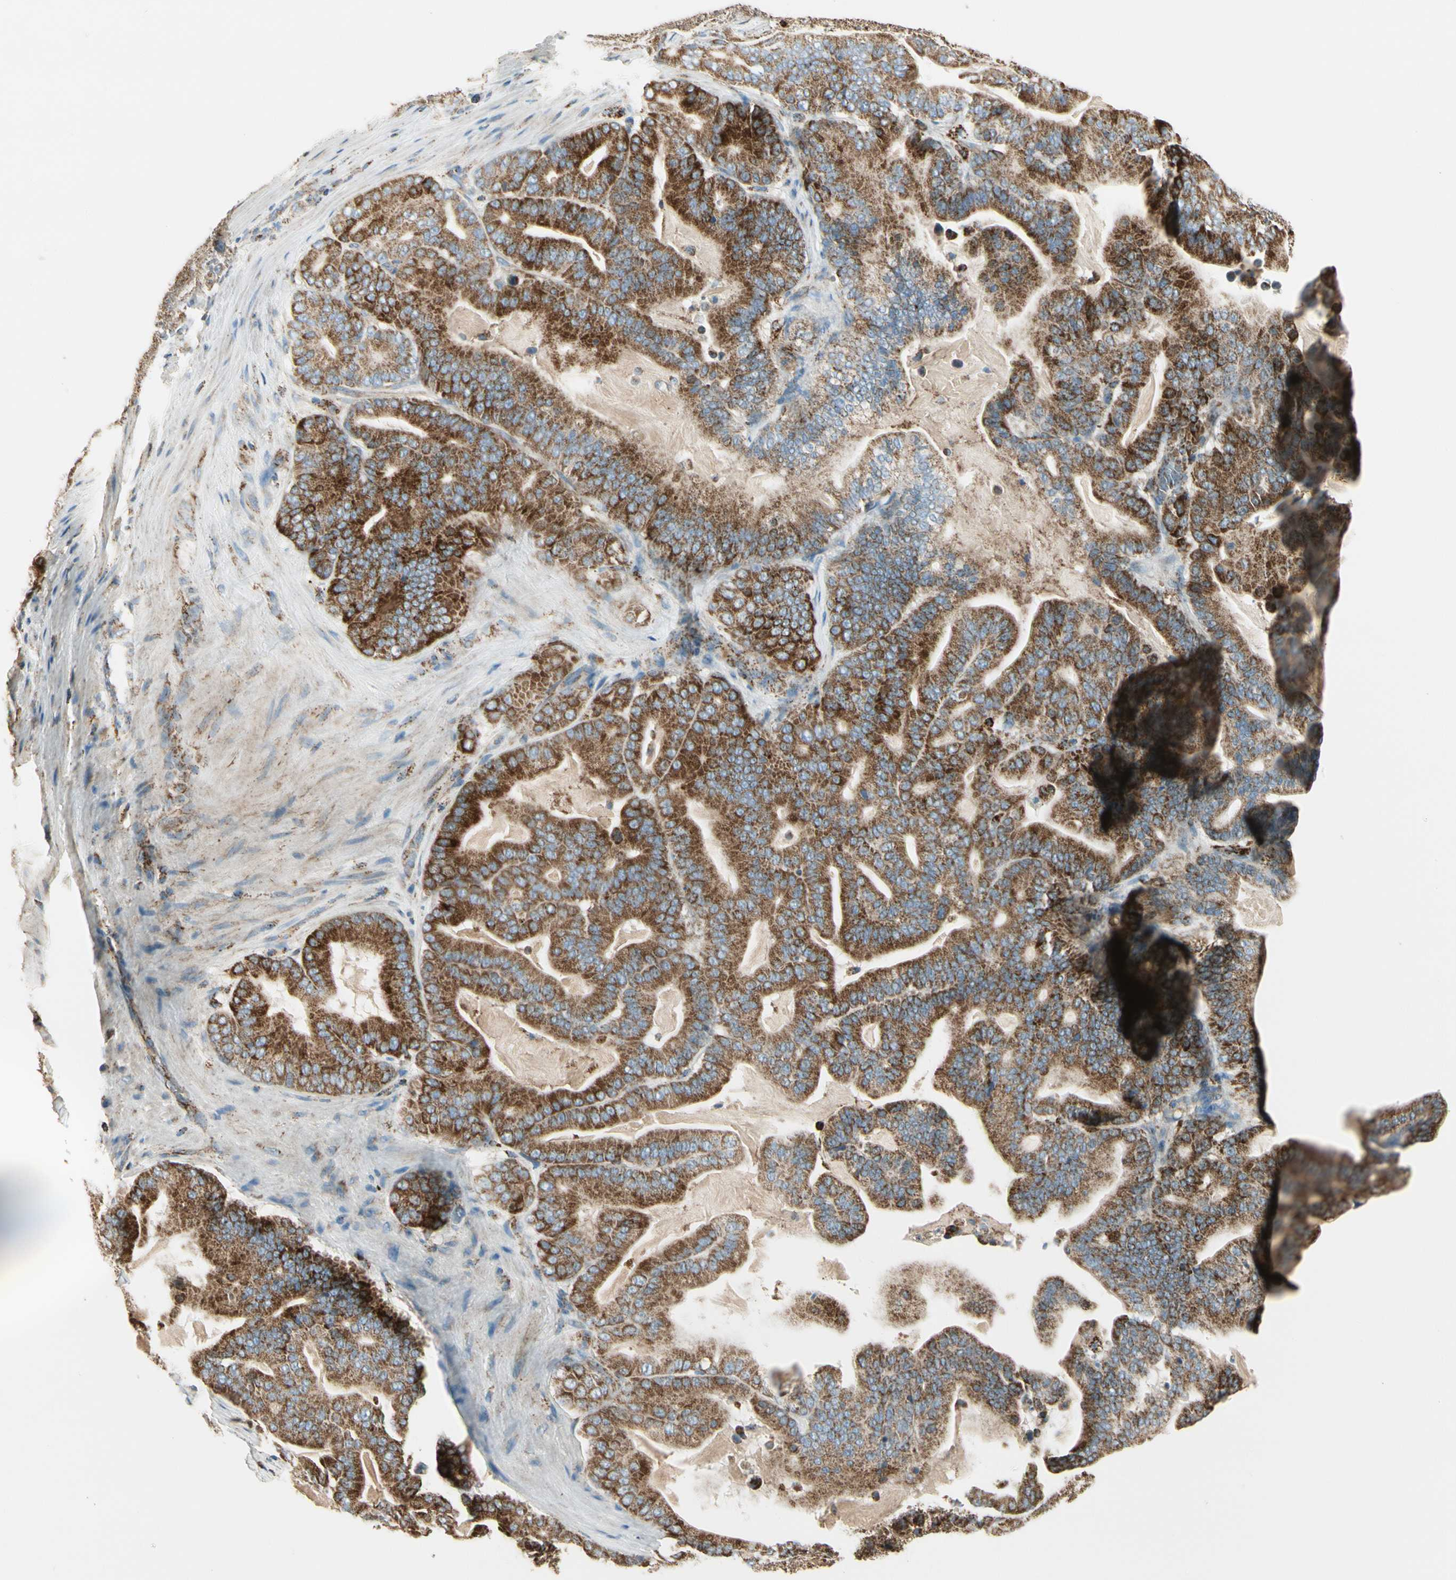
{"staining": {"intensity": "strong", "quantity": ">75%", "location": "cytoplasmic/membranous"}, "tissue": "pancreatic cancer", "cell_type": "Tumor cells", "image_type": "cancer", "snomed": [{"axis": "morphology", "description": "Adenocarcinoma, NOS"}, {"axis": "topography", "description": "Pancreas"}], "caption": "Immunohistochemical staining of human adenocarcinoma (pancreatic) reveals high levels of strong cytoplasmic/membranous staining in approximately >75% of tumor cells.", "gene": "ME2", "patient": {"sex": "male", "age": 63}}